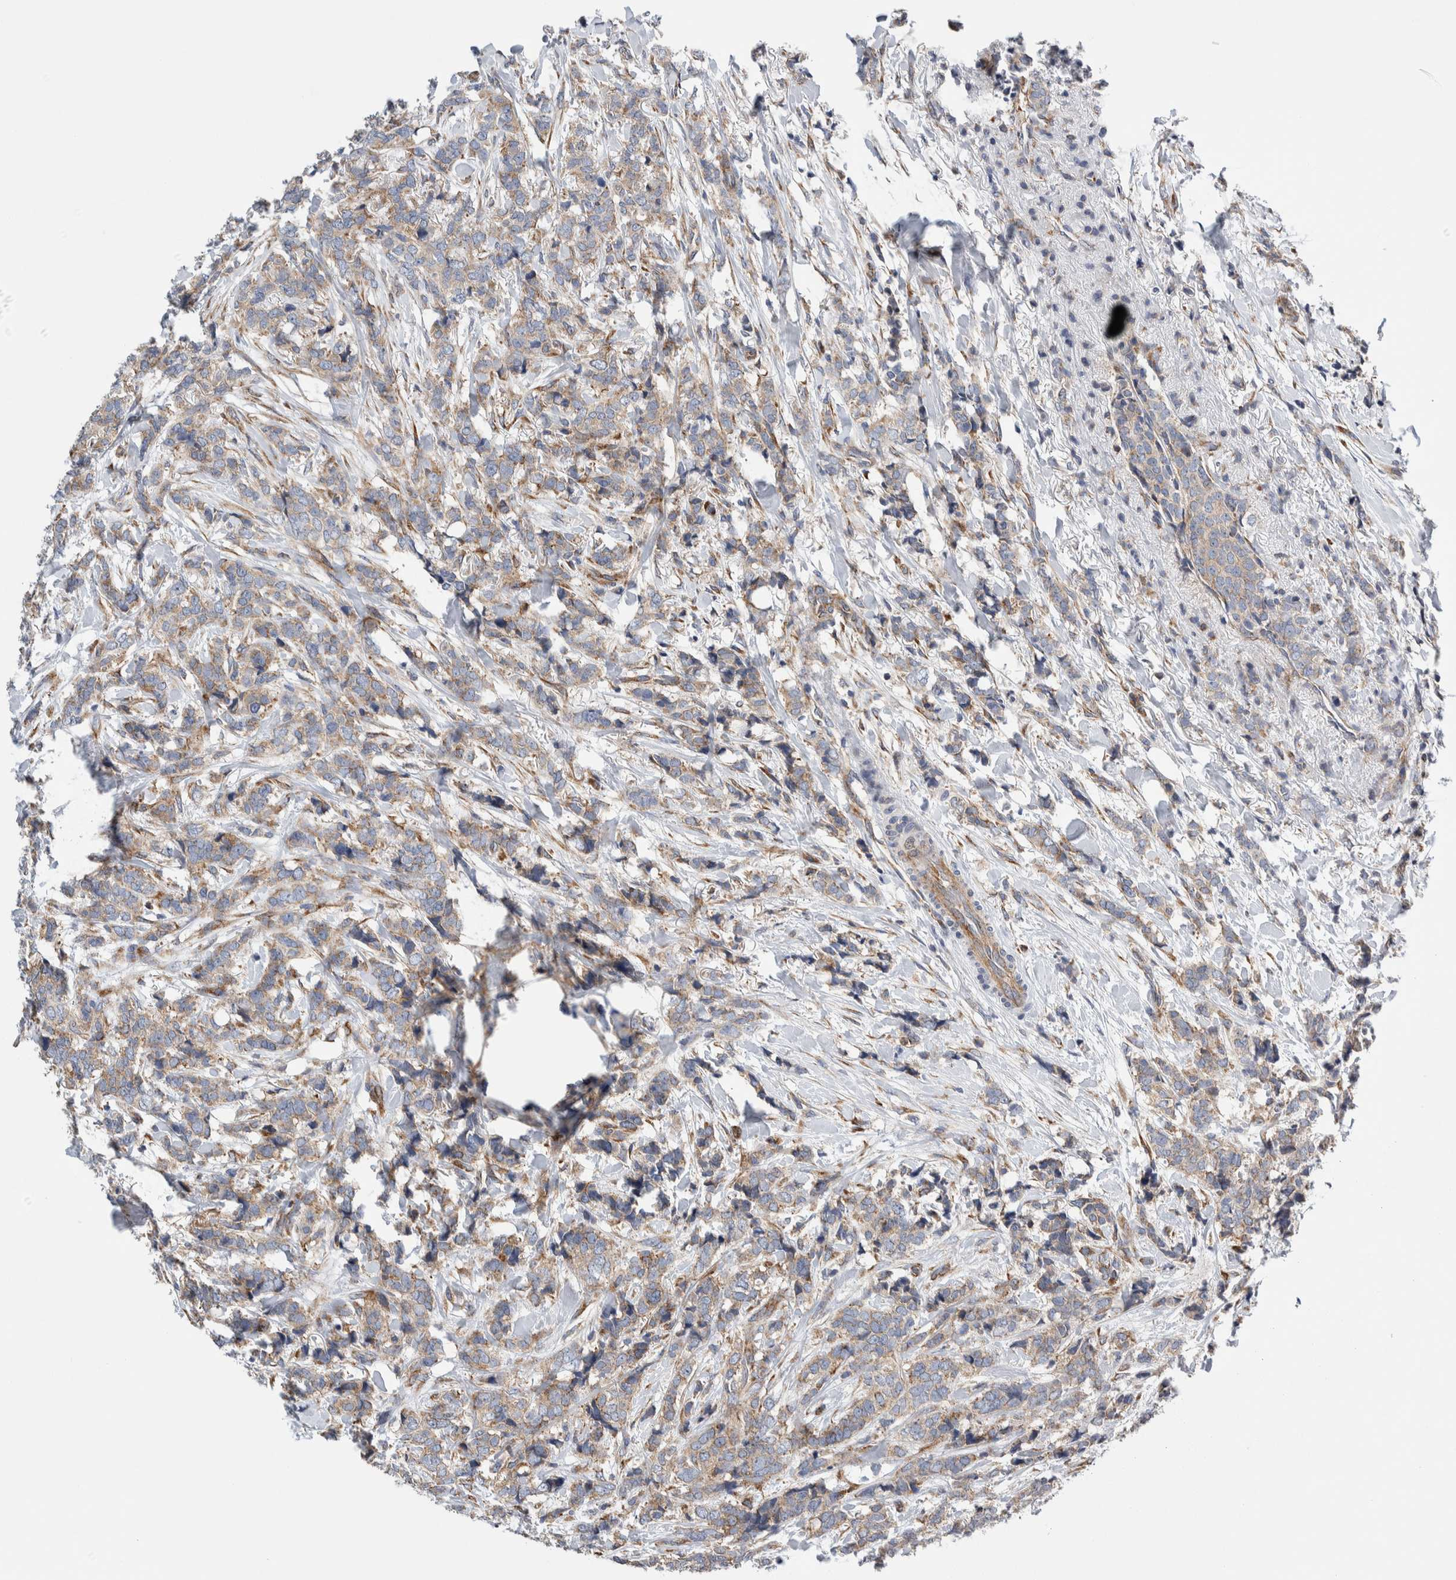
{"staining": {"intensity": "weak", "quantity": ">75%", "location": "cytoplasmic/membranous"}, "tissue": "breast cancer", "cell_type": "Tumor cells", "image_type": "cancer", "snomed": [{"axis": "morphology", "description": "Lobular carcinoma"}, {"axis": "topography", "description": "Skin"}, {"axis": "topography", "description": "Breast"}], "caption": "Immunohistochemistry of human breast cancer exhibits low levels of weak cytoplasmic/membranous staining in approximately >75% of tumor cells. Nuclei are stained in blue.", "gene": "RACK1", "patient": {"sex": "female", "age": 46}}